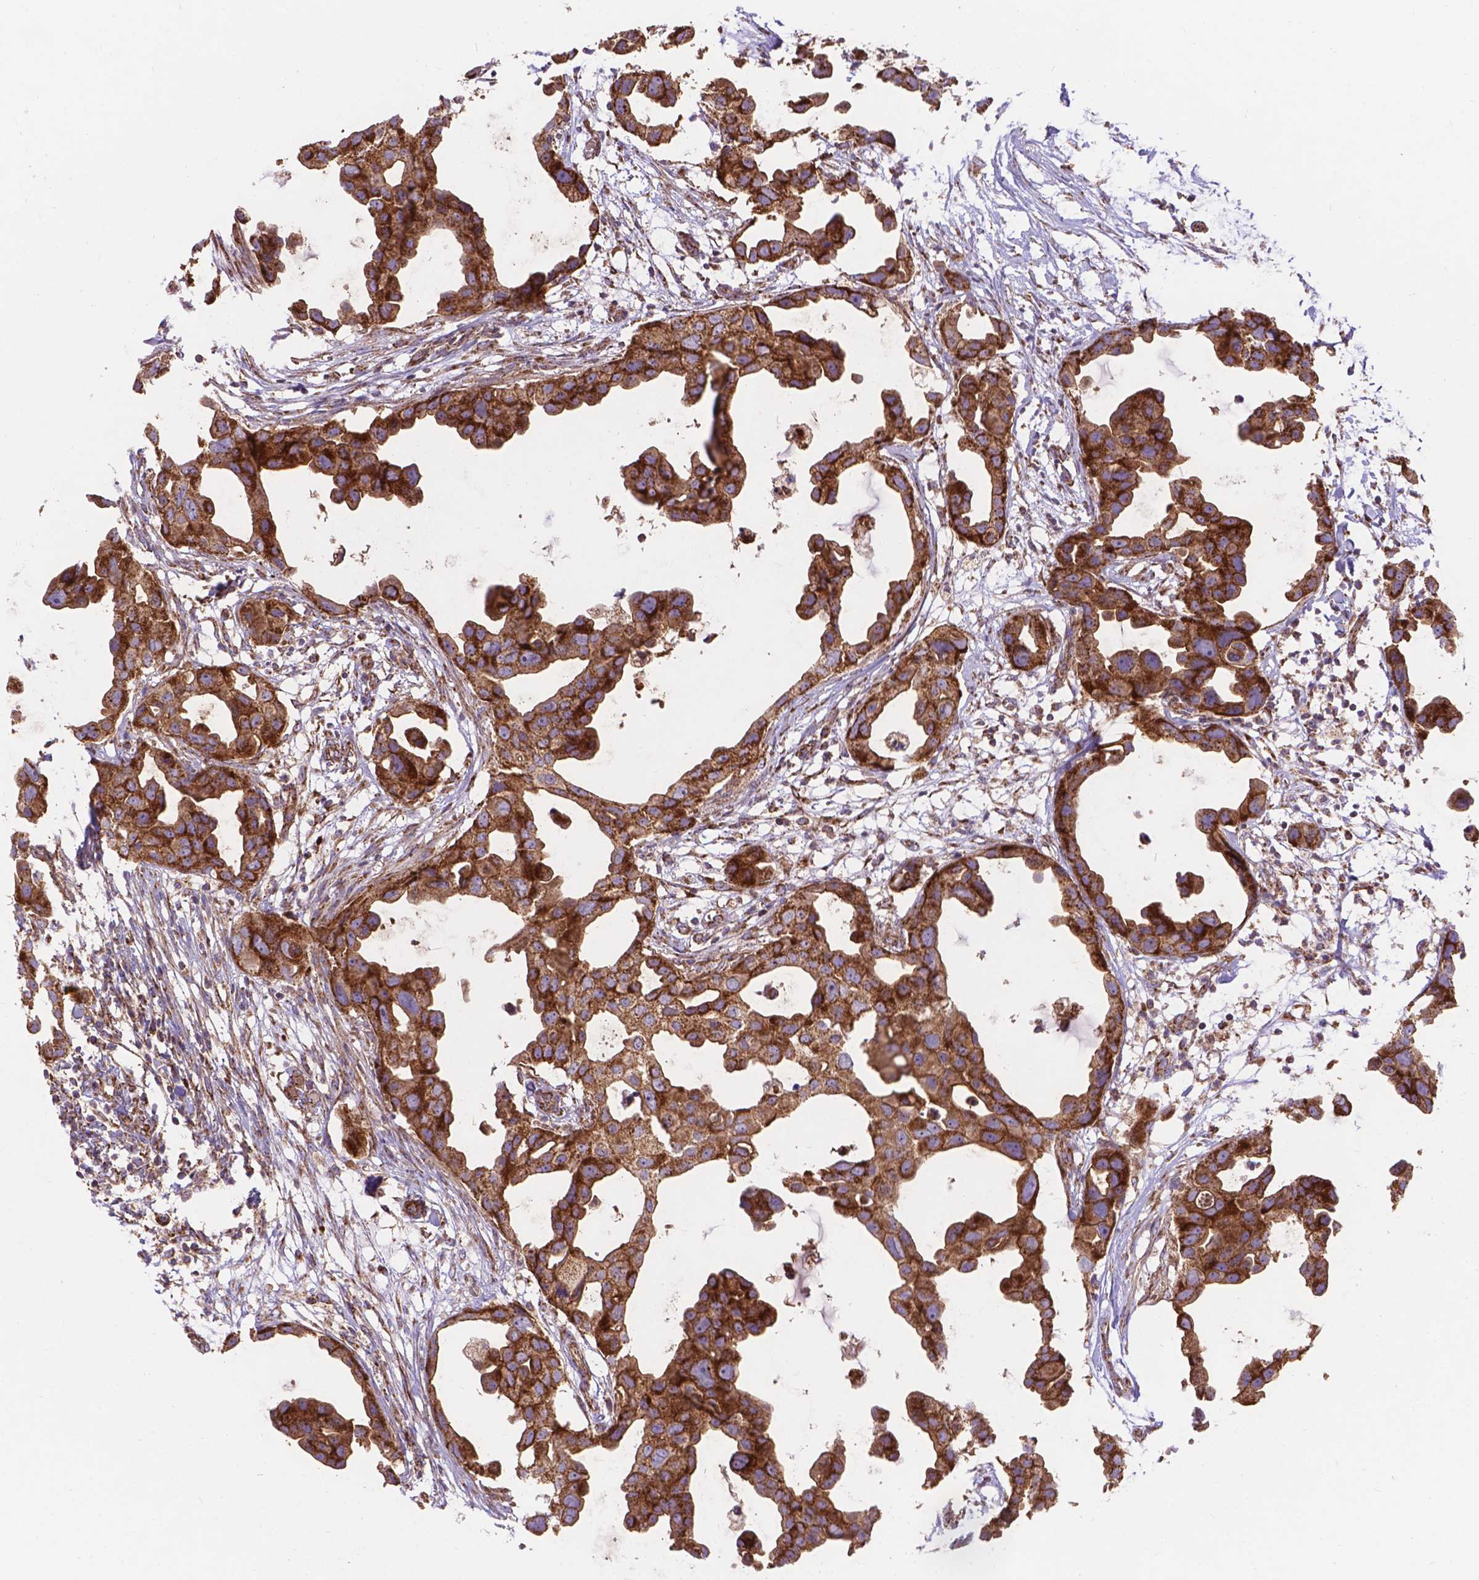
{"staining": {"intensity": "strong", "quantity": ">75%", "location": "cytoplasmic/membranous"}, "tissue": "breast cancer", "cell_type": "Tumor cells", "image_type": "cancer", "snomed": [{"axis": "morphology", "description": "Duct carcinoma"}, {"axis": "topography", "description": "Breast"}], "caption": "Approximately >75% of tumor cells in breast cancer (intraductal carcinoma) show strong cytoplasmic/membranous protein positivity as visualized by brown immunohistochemical staining.", "gene": "AK3", "patient": {"sex": "female", "age": 38}}